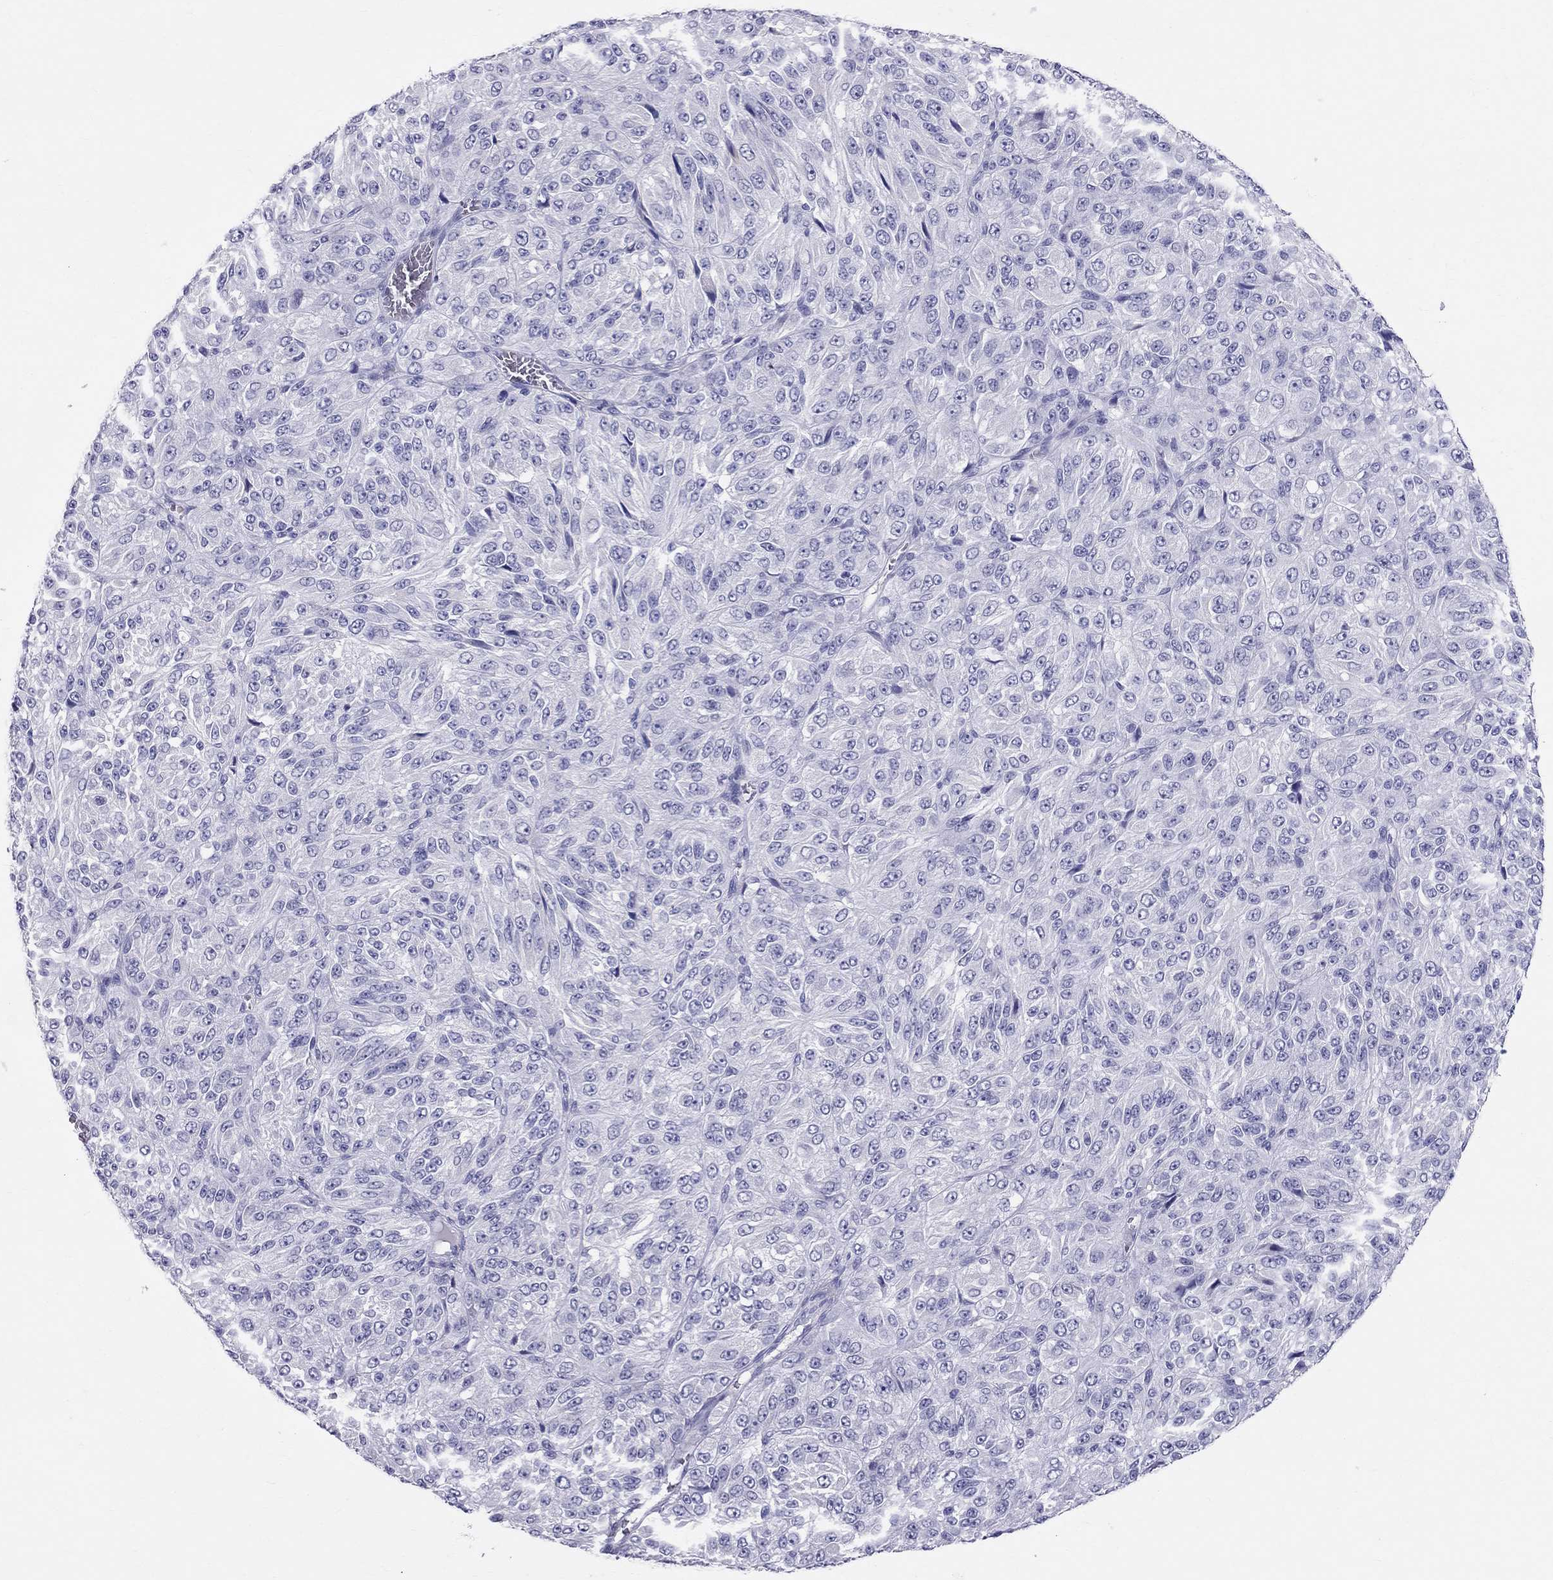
{"staining": {"intensity": "negative", "quantity": "none", "location": "none"}, "tissue": "melanoma", "cell_type": "Tumor cells", "image_type": "cancer", "snomed": [{"axis": "morphology", "description": "Malignant melanoma, Metastatic site"}, {"axis": "topography", "description": "Brain"}], "caption": "The histopathology image exhibits no staining of tumor cells in melanoma. (DAB (3,3'-diaminobenzidine) immunohistochemistry (IHC) with hematoxylin counter stain).", "gene": "DNAAF6", "patient": {"sex": "female", "age": 56}}